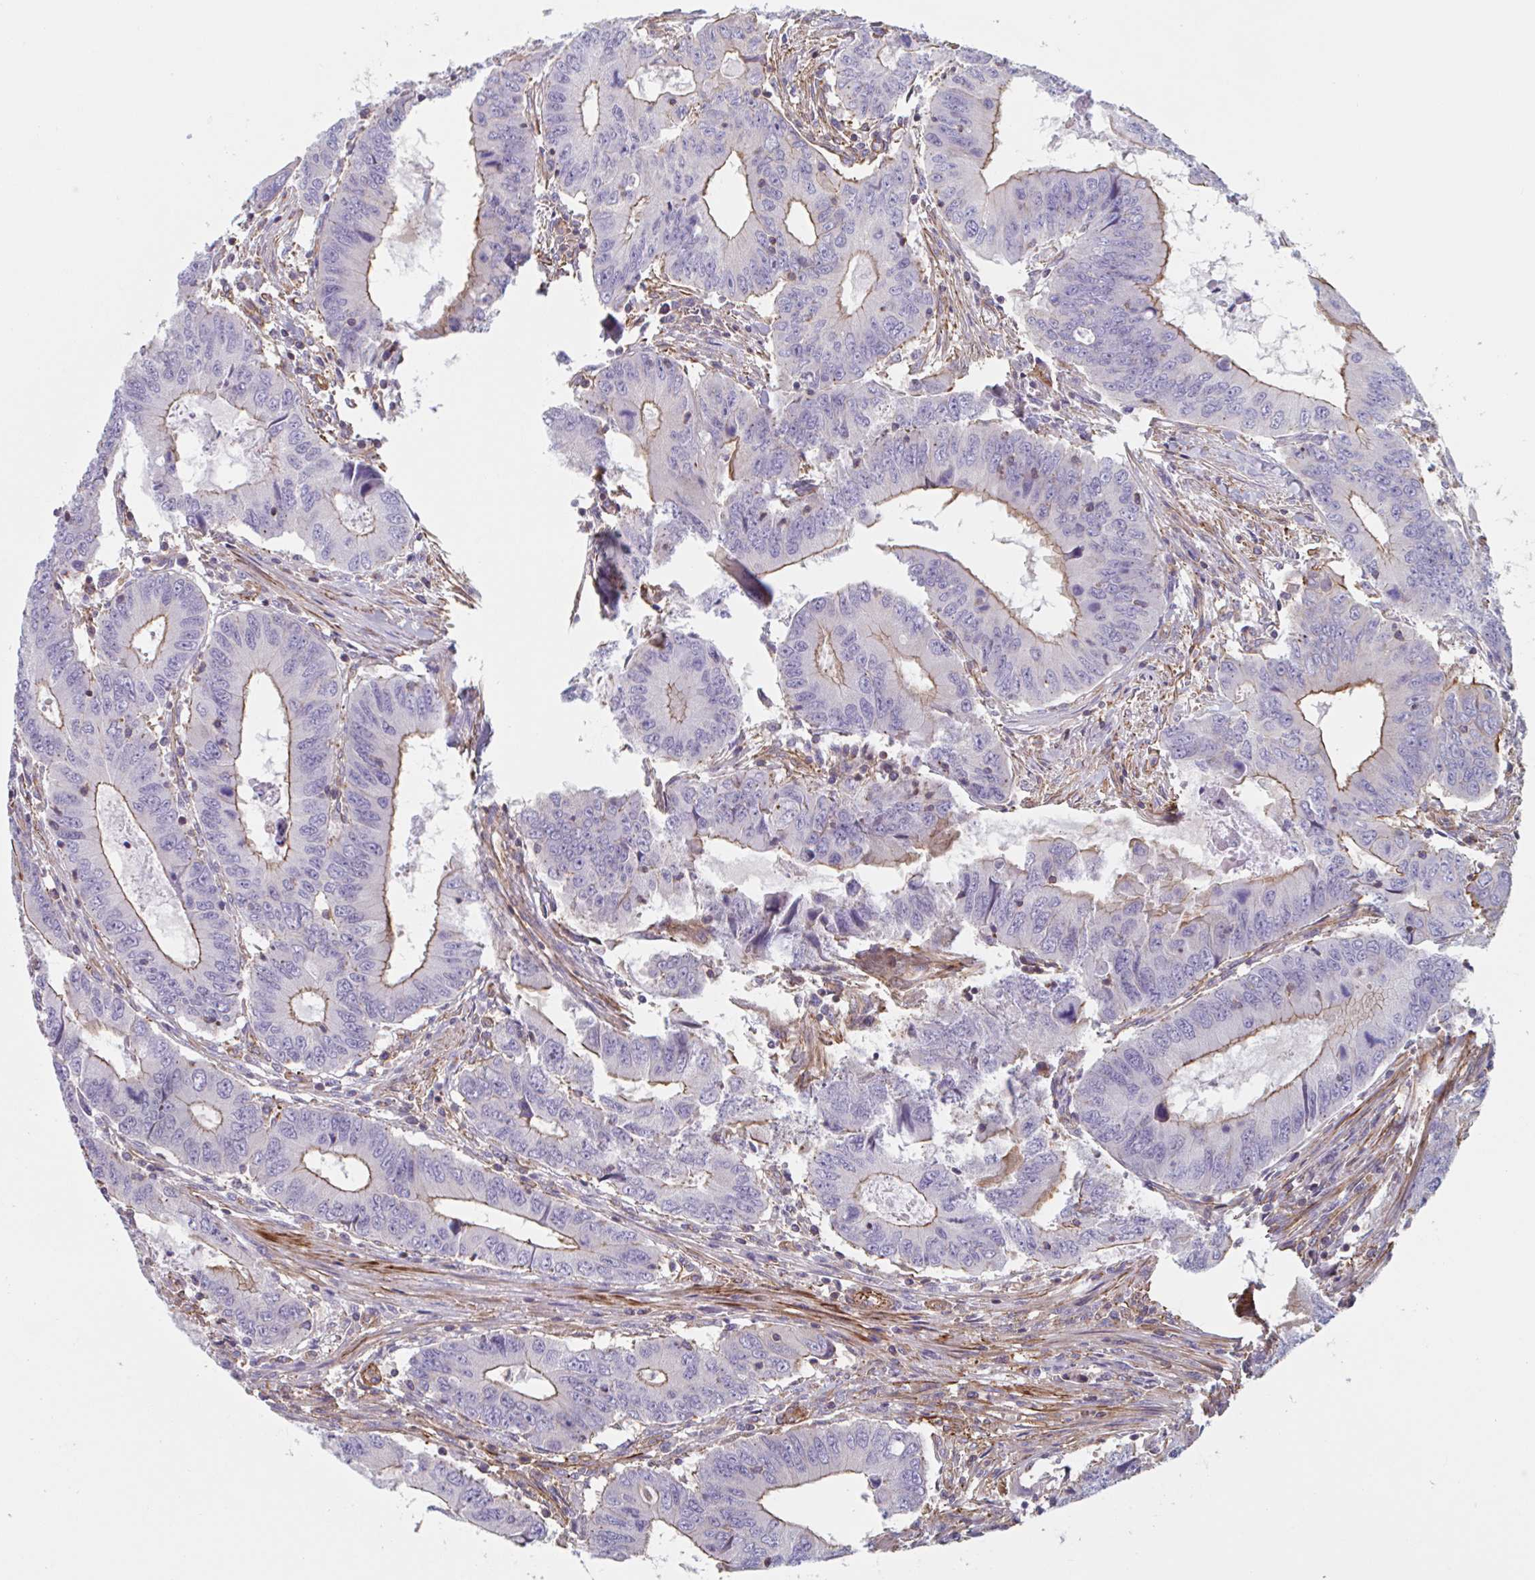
{"staining": {"intensity": "moderate", "quantity": "<25%", "location": "cytoplasmic/membranous"}, "tissue": "colorectal cancer", "cell_type": "Tumor cells", "image_type": "cancer", "snomed": [{"axis": "morphology", "description": "Adenocarcinoma, NOS"}, {"axis": "topography", "description": "Colon"}], "caption": "Moderate cytoplasmic/membranous protein expression is present in about <25% of tumor cells in colorectal cancer.", "gene": "SHISA7", "patient": {"sex": "male", "age": 53}}